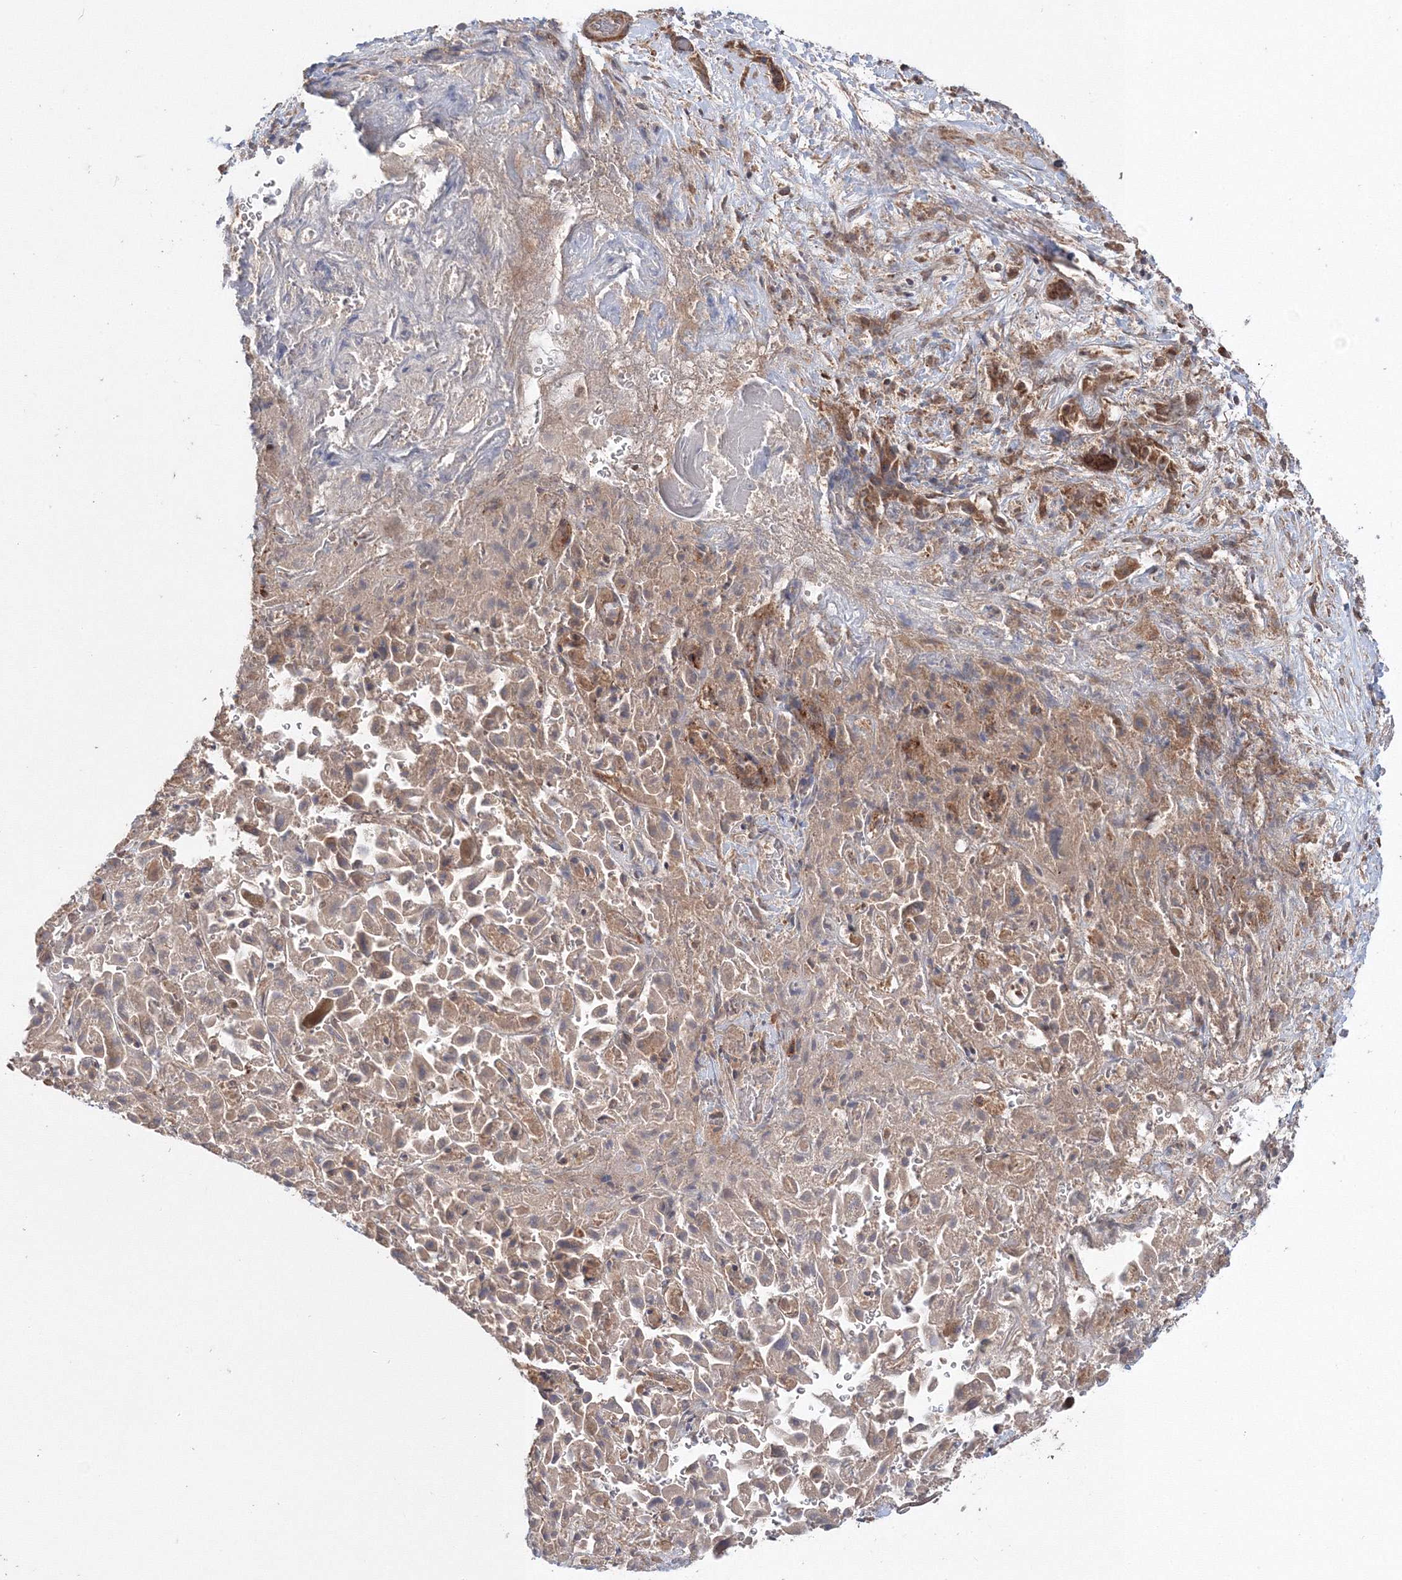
{"staining": {"intensity": "weak", "quantity": ">75%", "location": "cytoplasmic/membranous"}, "tissue": "liver cancer", "cell_type": "Tumor cells", "image_type": "cancer", "snomed": [{"axis": "morphology", "description": "Cholangiocarcinoma"}, {"axis": "topography", "description": "Liver"}], "caption": "Immunohistochemical staining of liver cancer reveals low levels of weak cytoplasmic/membranous protein expression in approximately >75% of tumor cells.", "gene": "NOA1", "patient": {"sex": "female", "age": 52}}